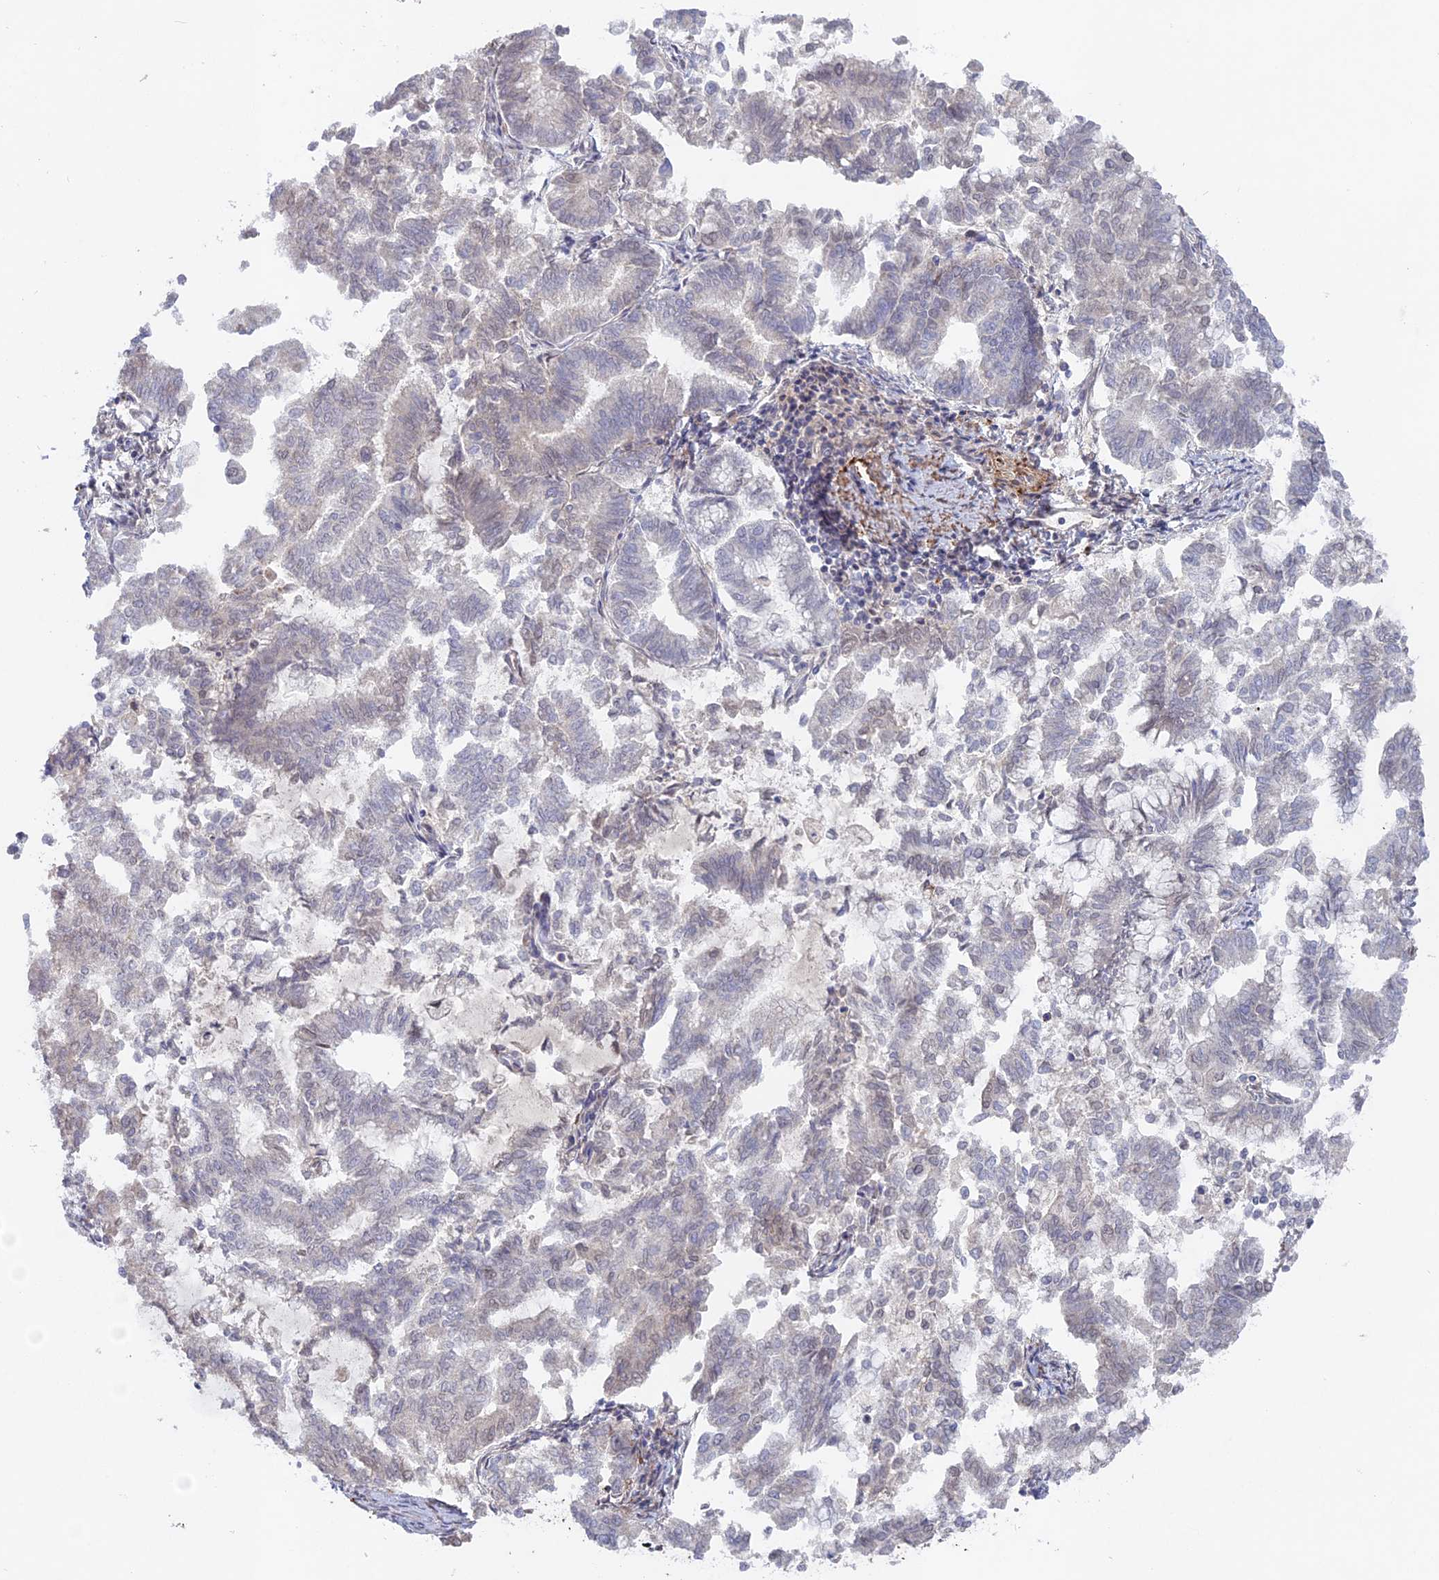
{"staining": {"intensity": "negative", "quantity": "none", "location": "none"}, "tissue": "endometrial cancer", "cell_type": "Tumor cells", "image_type": "cancer", "snomed": [{"axis": "morphology", "description": "Adenocarcinoma, NOS"}, {"axis": "topography", "description": "Endometrium"}], "caption": "This is an immunohistochemistry (IHC) photomicrograph of adenocarcinoma (endometrial). There is no staining in tumor cells.", "gene": "CCDC154", "patient": {"sex": "female", "age": 79}}